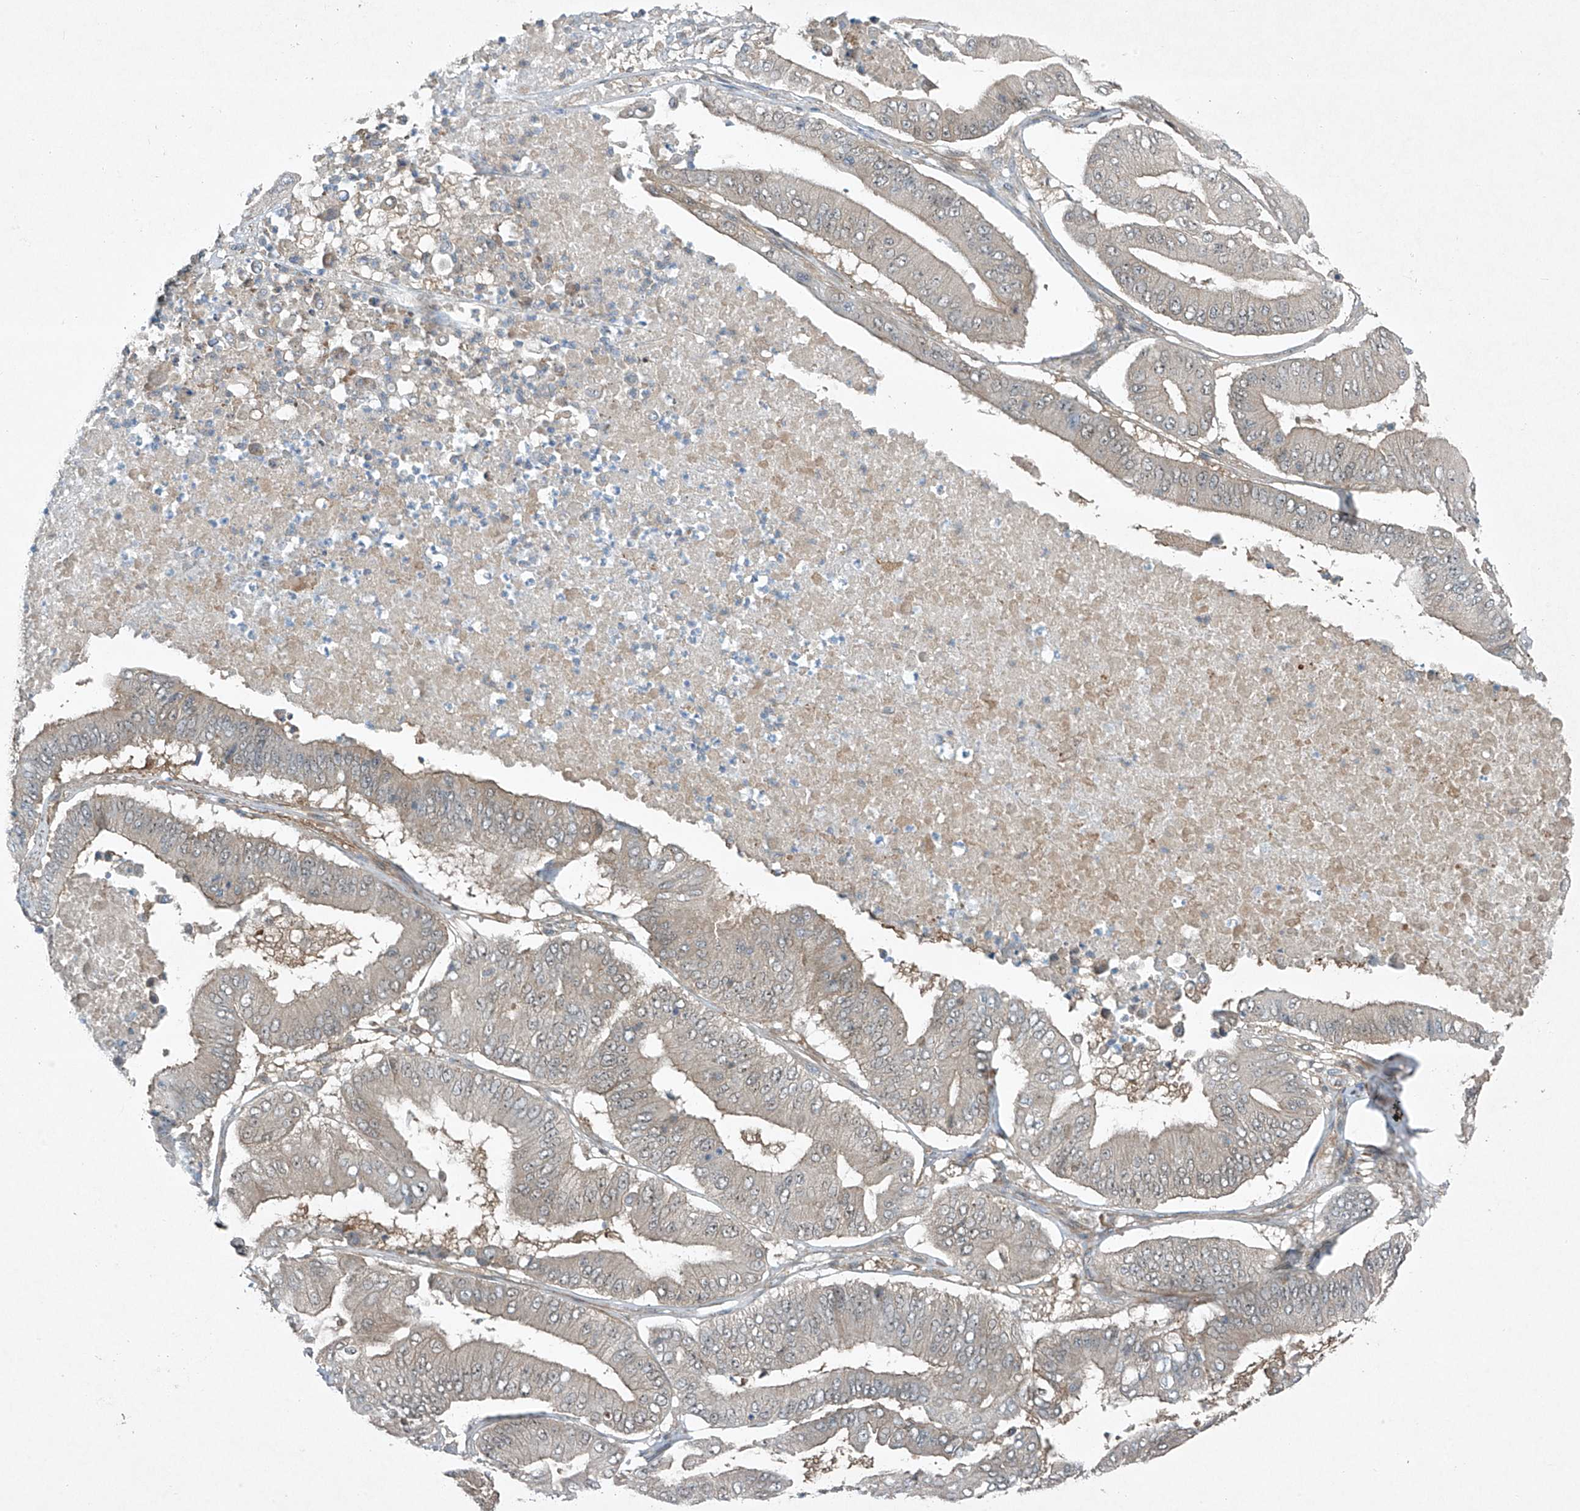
{"staining": {"intensity": "weak", "quantity": "25%-75%", "location": "nuclear"}, "tissue": "pancreatic cancer", "cell_type": "Tumor cells", "image_type": "cancer", "snomed": [{"axis": "morphology", "description": "Adenocarcinoma, NOS"}, {"axis": "topography", "description": "Pancreas"}], "caption": "Tumor cells exhibit low levels of weak nuclear expression in approximately 25%-75% of cells in human pancreatic cancer. (IHC, brightfield microscopy, high magnification).", "gene": "PPCS", "patient": {"sex": "female", "age": 77}}